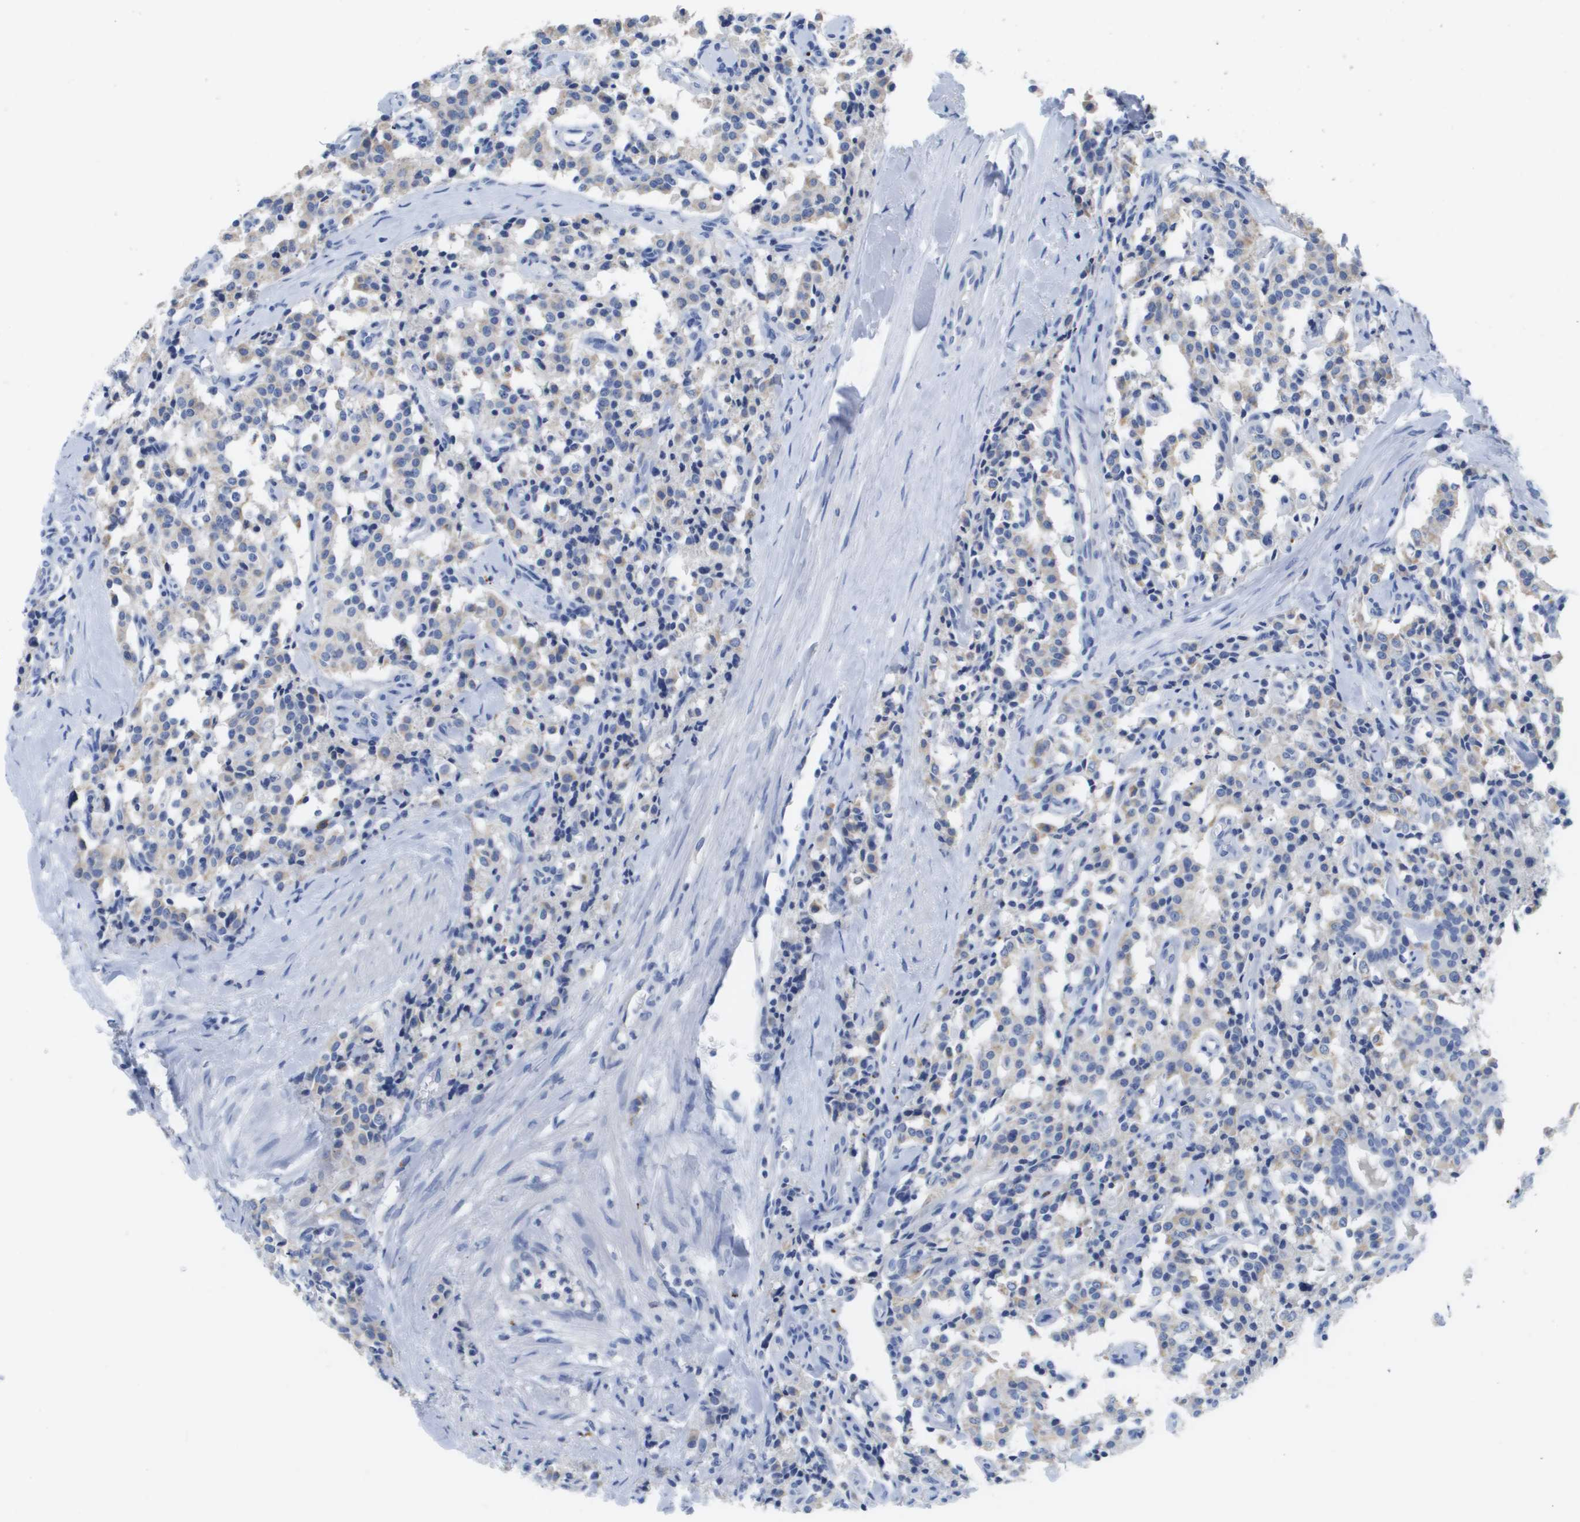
{"staining": {"intensity": "weak", "quantity": "<25%", "location": "cytoplasmic/membranous"}, "tissue": "carcinoid", "cell_type": "Tumor cells", "image_type": "cancer", "snomed": [{"axis": "morphology", "description": "Carcinoid, malignant, NOS"}, {"axis": "topography", "description": "Lung"}], "caption": "Human malignant carcinoid stained for a protein using IHC reveals no positivity in tumor cells.", "gene": "MS4A1", "patient": {"sex": "male", "age": 30}}